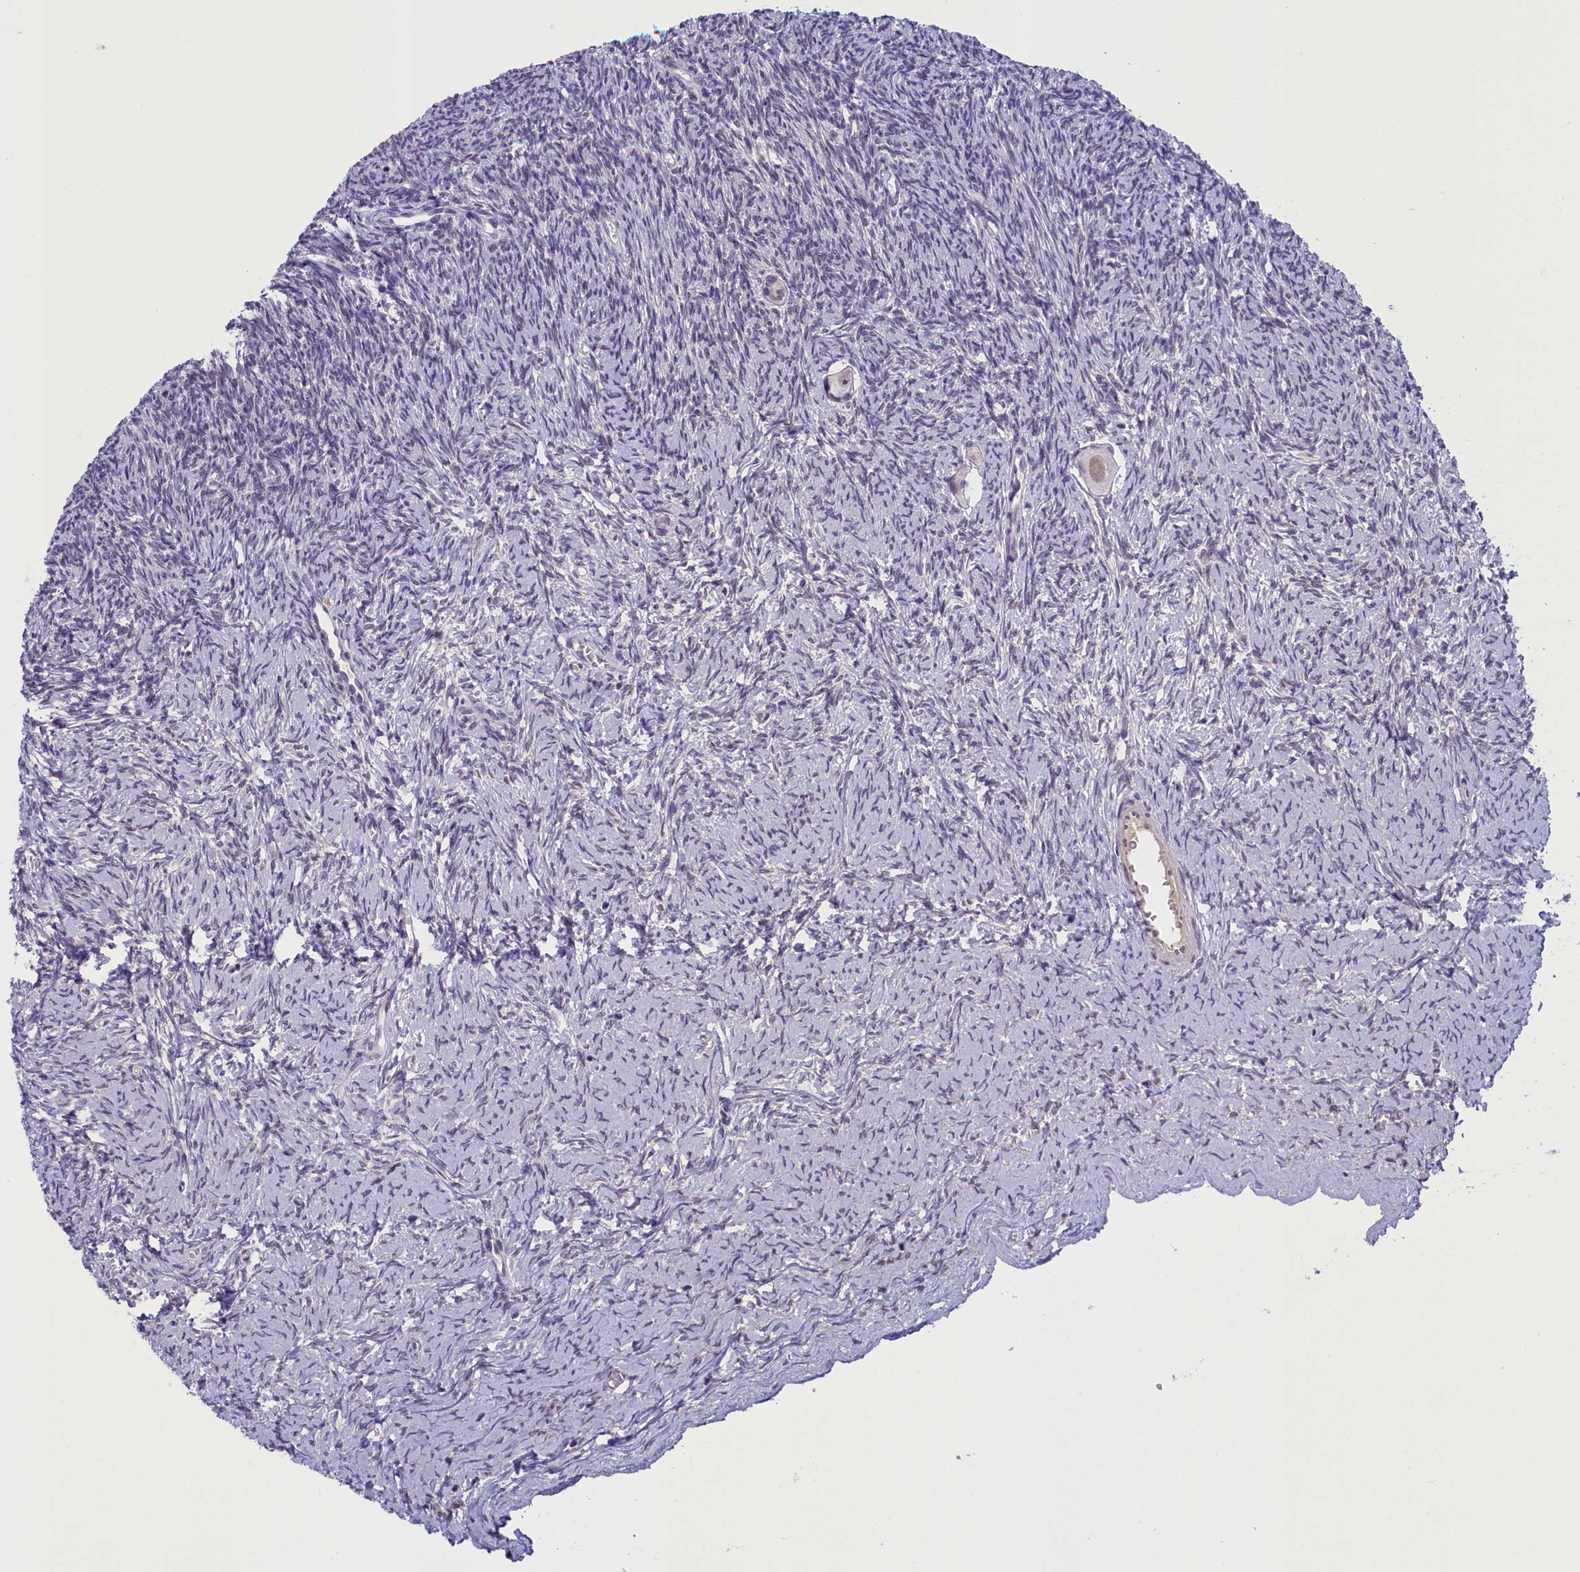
{"staining": {"intensity": "weak", "quantity": "25%-75%", "location": "nuclear"}, "tissue": "ovary", "cell_type": "Follicle cells", "image_type": "normal", "snomed": [{"axis": "morphology", "description": "Normal tissue, NOS"}, {"axis": "topography", "description": "Ovary"}], "caption": "A low amount of weak nuclear staining is appreciated in about 25%-75% of follicle cells in normal ovary.", "gene": "CRAMP1", "patient": {"sex": "female", "age": 39}}